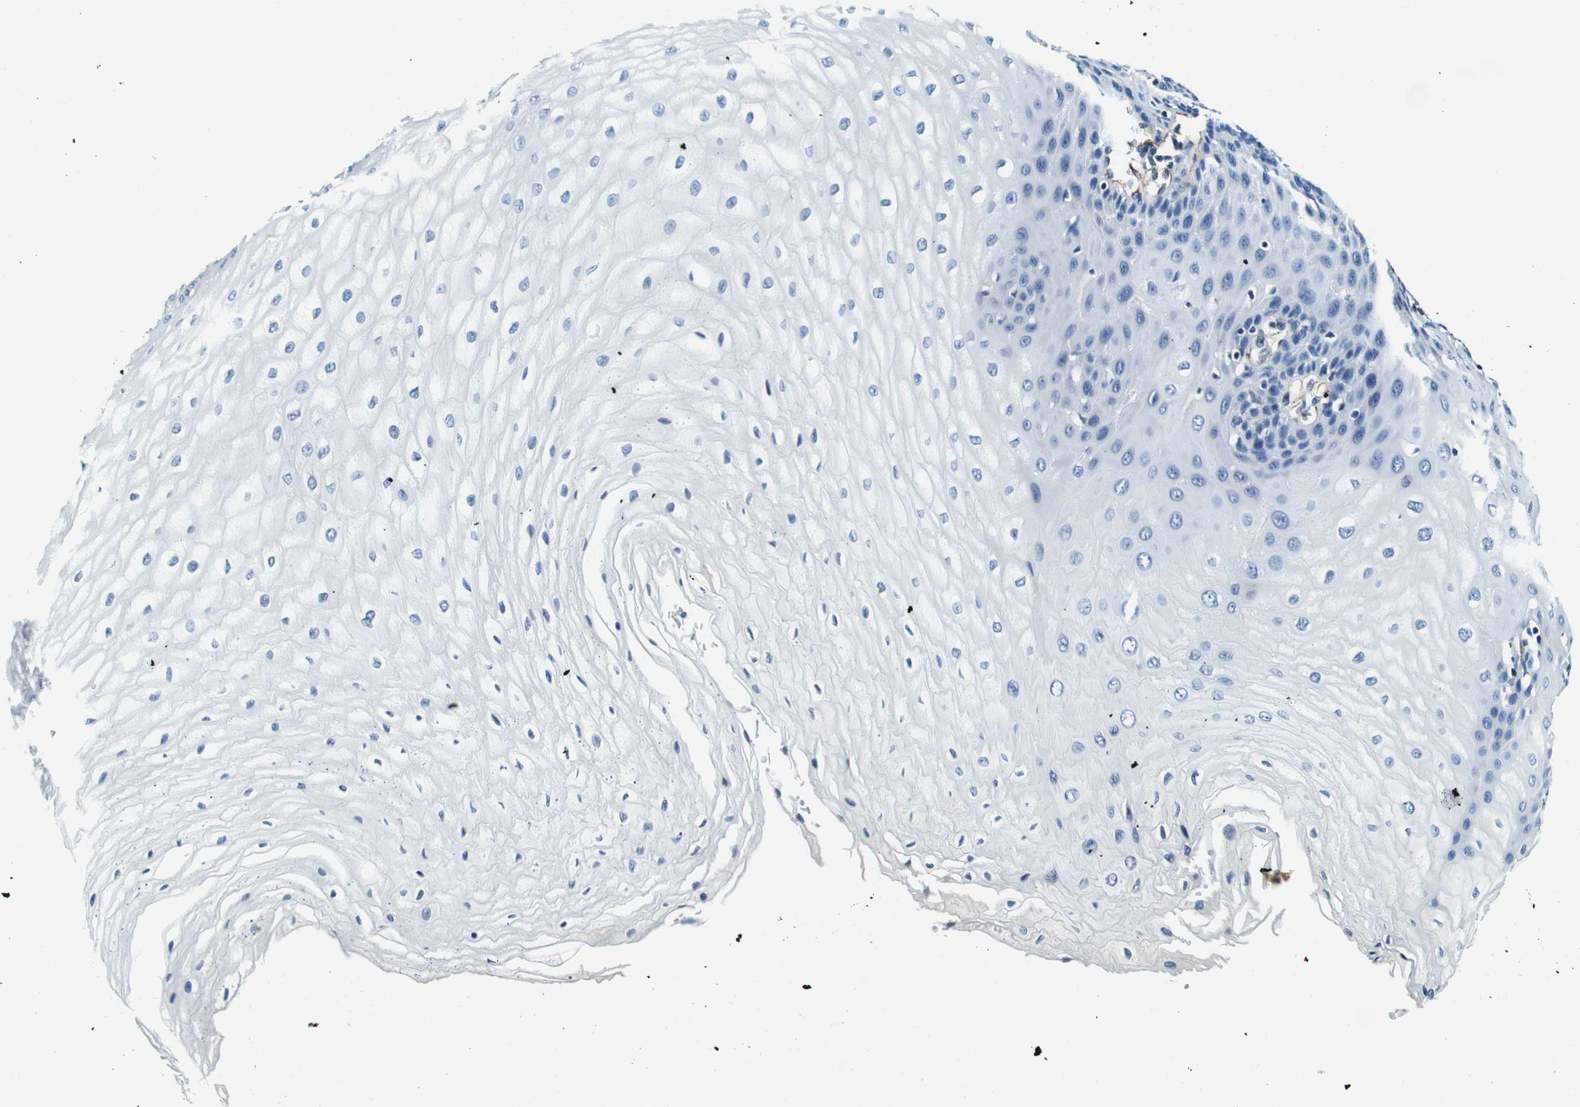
{"staining": {"intensity": "negative", "quantity": "none", "location": "none"}, "tissue": "esophagus", "cell_type": "Squamous epithelial cells", "image_type": "normal", "snomed": [{"axis": "morphology", "description": "Normal tissue, NOS"}, {"axis": "morphology", "description": "Squamous cell carcinoma, NOS"}, {"axis": "topography", "description": "Esophagus"}], "caption": "Immunohistochemical staining of normal human esophagus reveals no significant positivity in squamous epithelial cells.", "gene": "GJE1", "patient": {"sex": "male", "age": 65}}